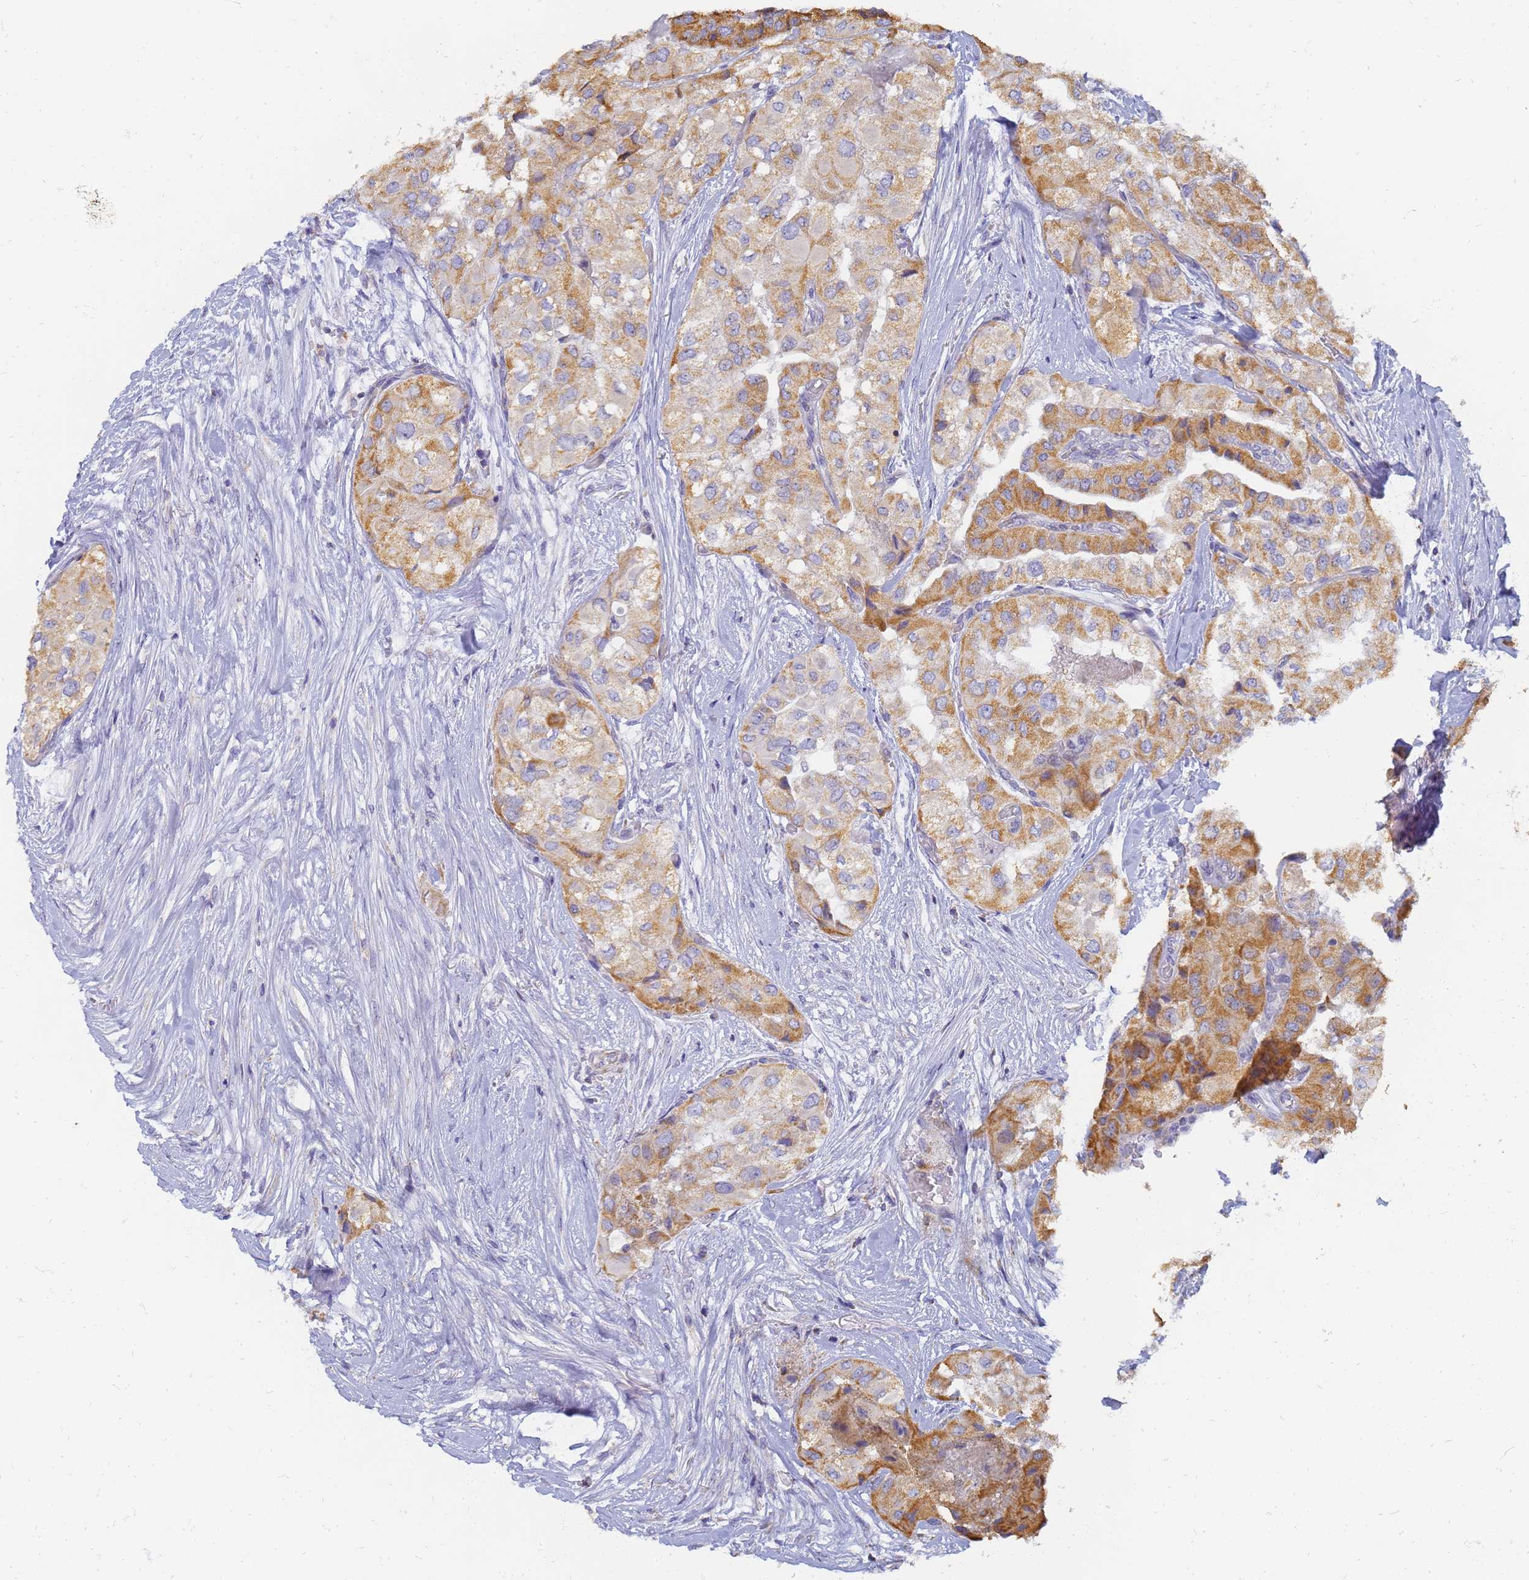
{"staining": {"intensity": "moderate", "quantity": ">75%", "location": "cytoplasmic/membranous"}, "tissue": "thyroid cancer", "cell_type": "Tumor cells", "image_type": "cancer", "snomed": [{"axis": "morphology", "description": "Papillary adenocarcinoma, NOS"}, {"axis": "topography", "description": "Thyroid gland"}], "caption": "A histopathology image of thyroid papillary adenocarcinoma stained for a protein shows moderate cytoplasmic/membranous brown staining in tumor cells. (IHC, brightfield microscopy, high magnification).", "gene": "UTP23", "patient": {"sex": "female", "age": 59}}